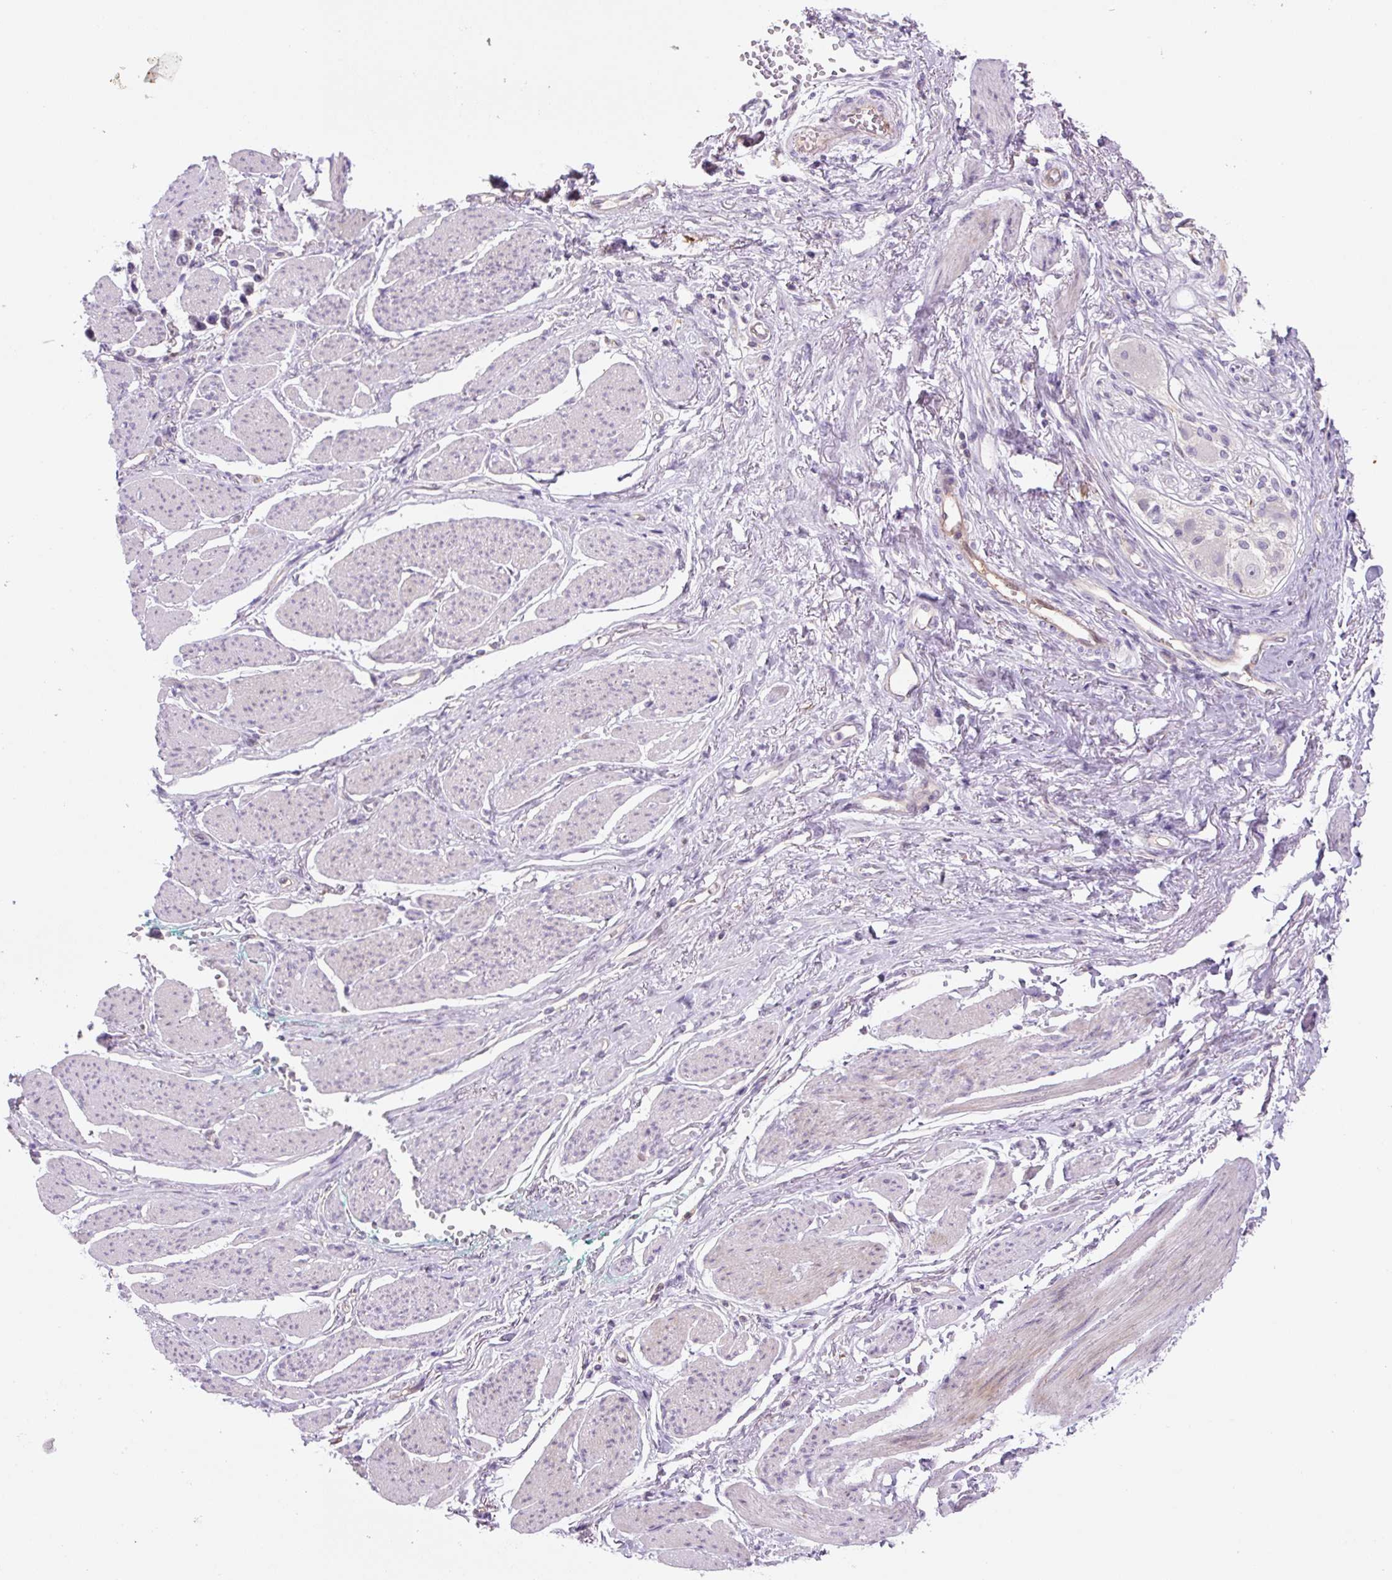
{"staining": {"intensity": "negative", "quantity": "none", "location": "none"}, "tissue": "stomach cancer", "cell_type": "Tumor cells", "image_type": "cancer", "snomed": [{"axis": "morphology", "description": "Adenocarcinoma, NOS"}, {"axis": "topography", "description": "Stomach"}], "caption": "A histopathology image of human stomach cancer is negative for staining in tumor cells.", "gene": "SPSB2", "patient": {"sex": "female", "age": 81}}